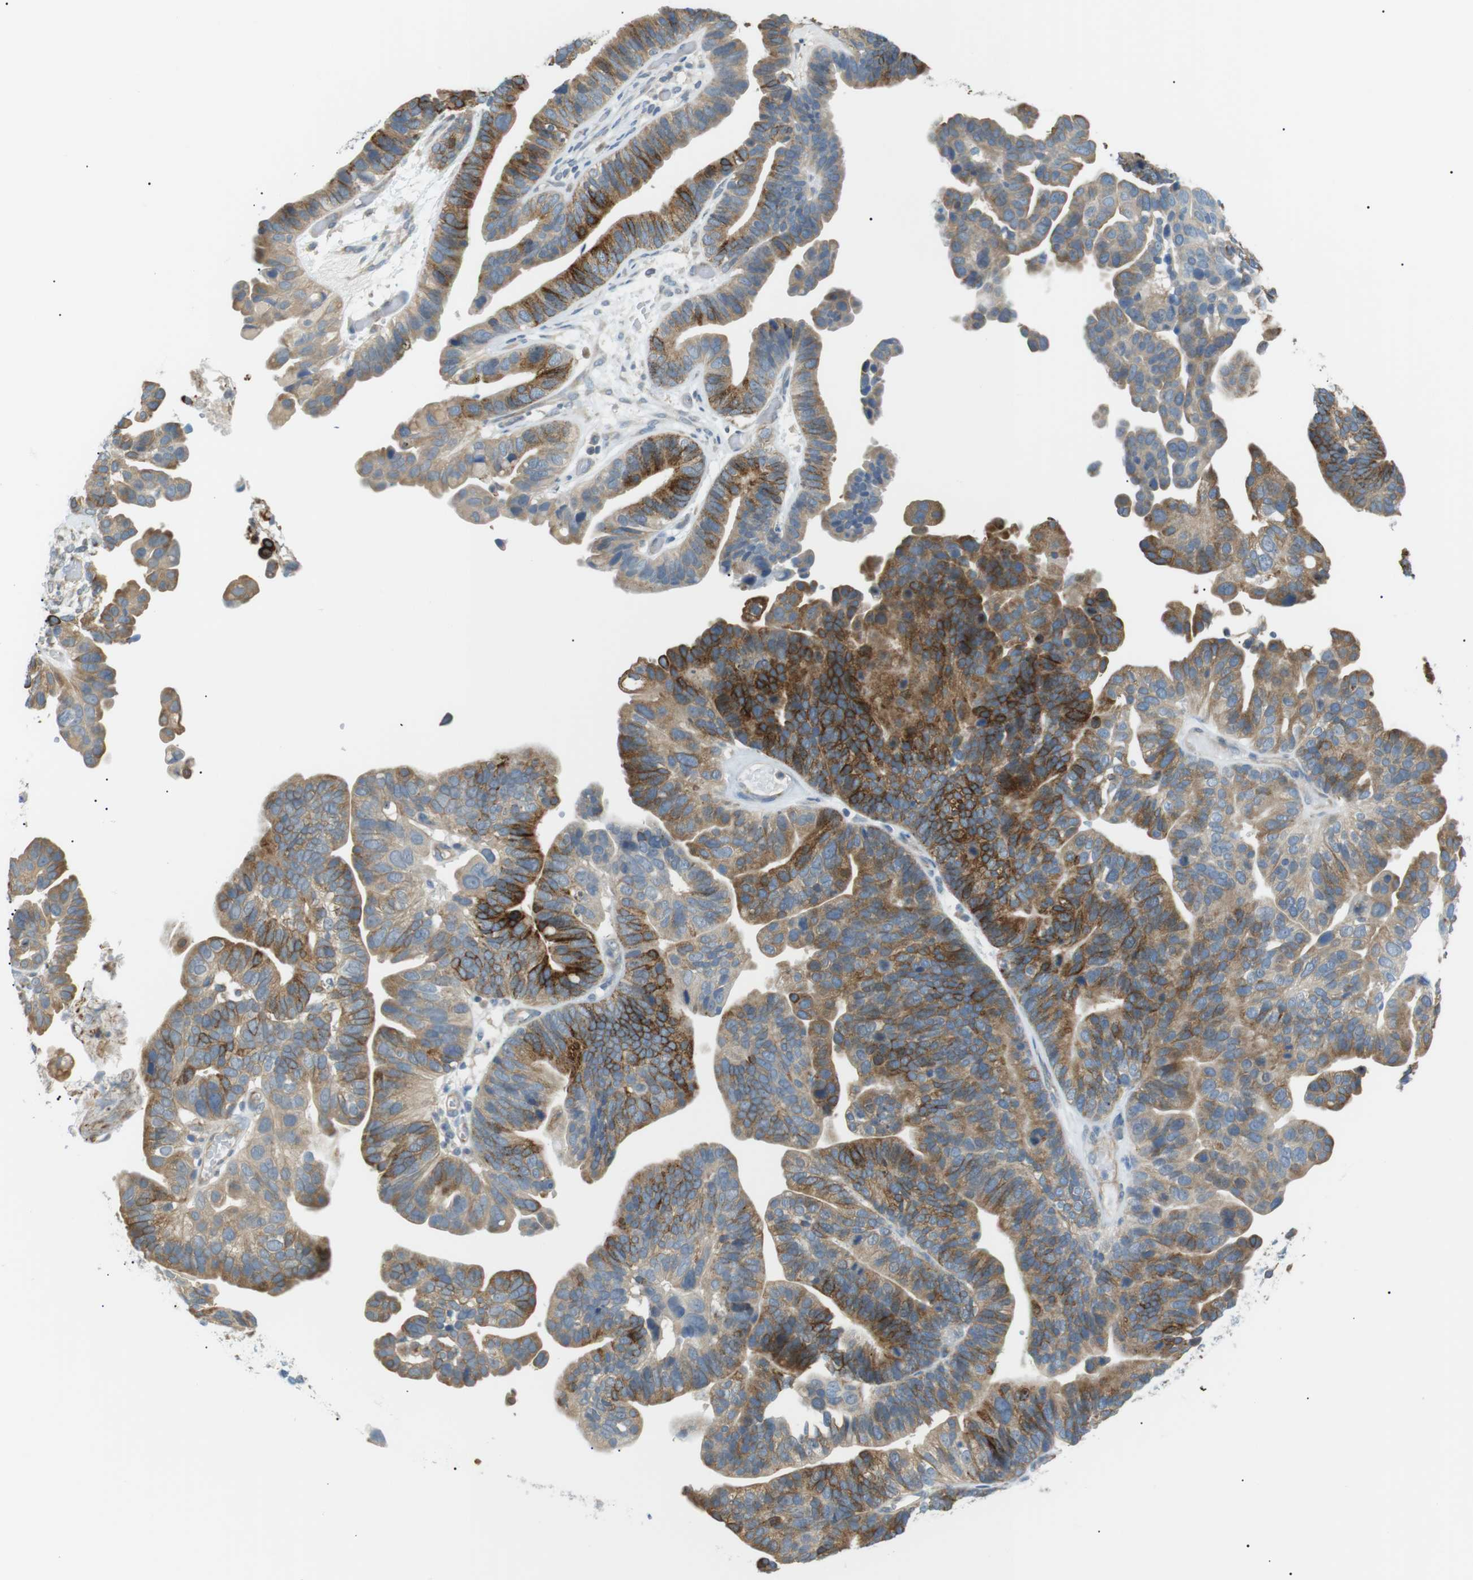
{"staining": {"intensity": "moderate", "quantity": "25%-75%", "location": "cytoplasmic/membranous"}, "tissue": "ovarian cancer", "cell_type": "Tumor cells", "image_type": "cancer", "snomed": [{"axis": "morphology", "description": "Cystadenocarcinoma, serous, NOS"}, {"axis": "topography", "description": "Ovary"}], "caption": "Immunohistochemistry staining of ovarian serous cystadenocarcinoma, which reveals medium levels of moderate cytoplasmic/membranous staining in about 25%-75% of tumor cells indicating moderate cytoplasmic/membranous protein expression. The staining was performed using DAB (3,3'-diaminobenzidine) (brown) for protein detection and nuclei were counterstained in hematoxylin (blue).", "gene": "CDH26", "patient": {"sex": "female", "age": 56}}